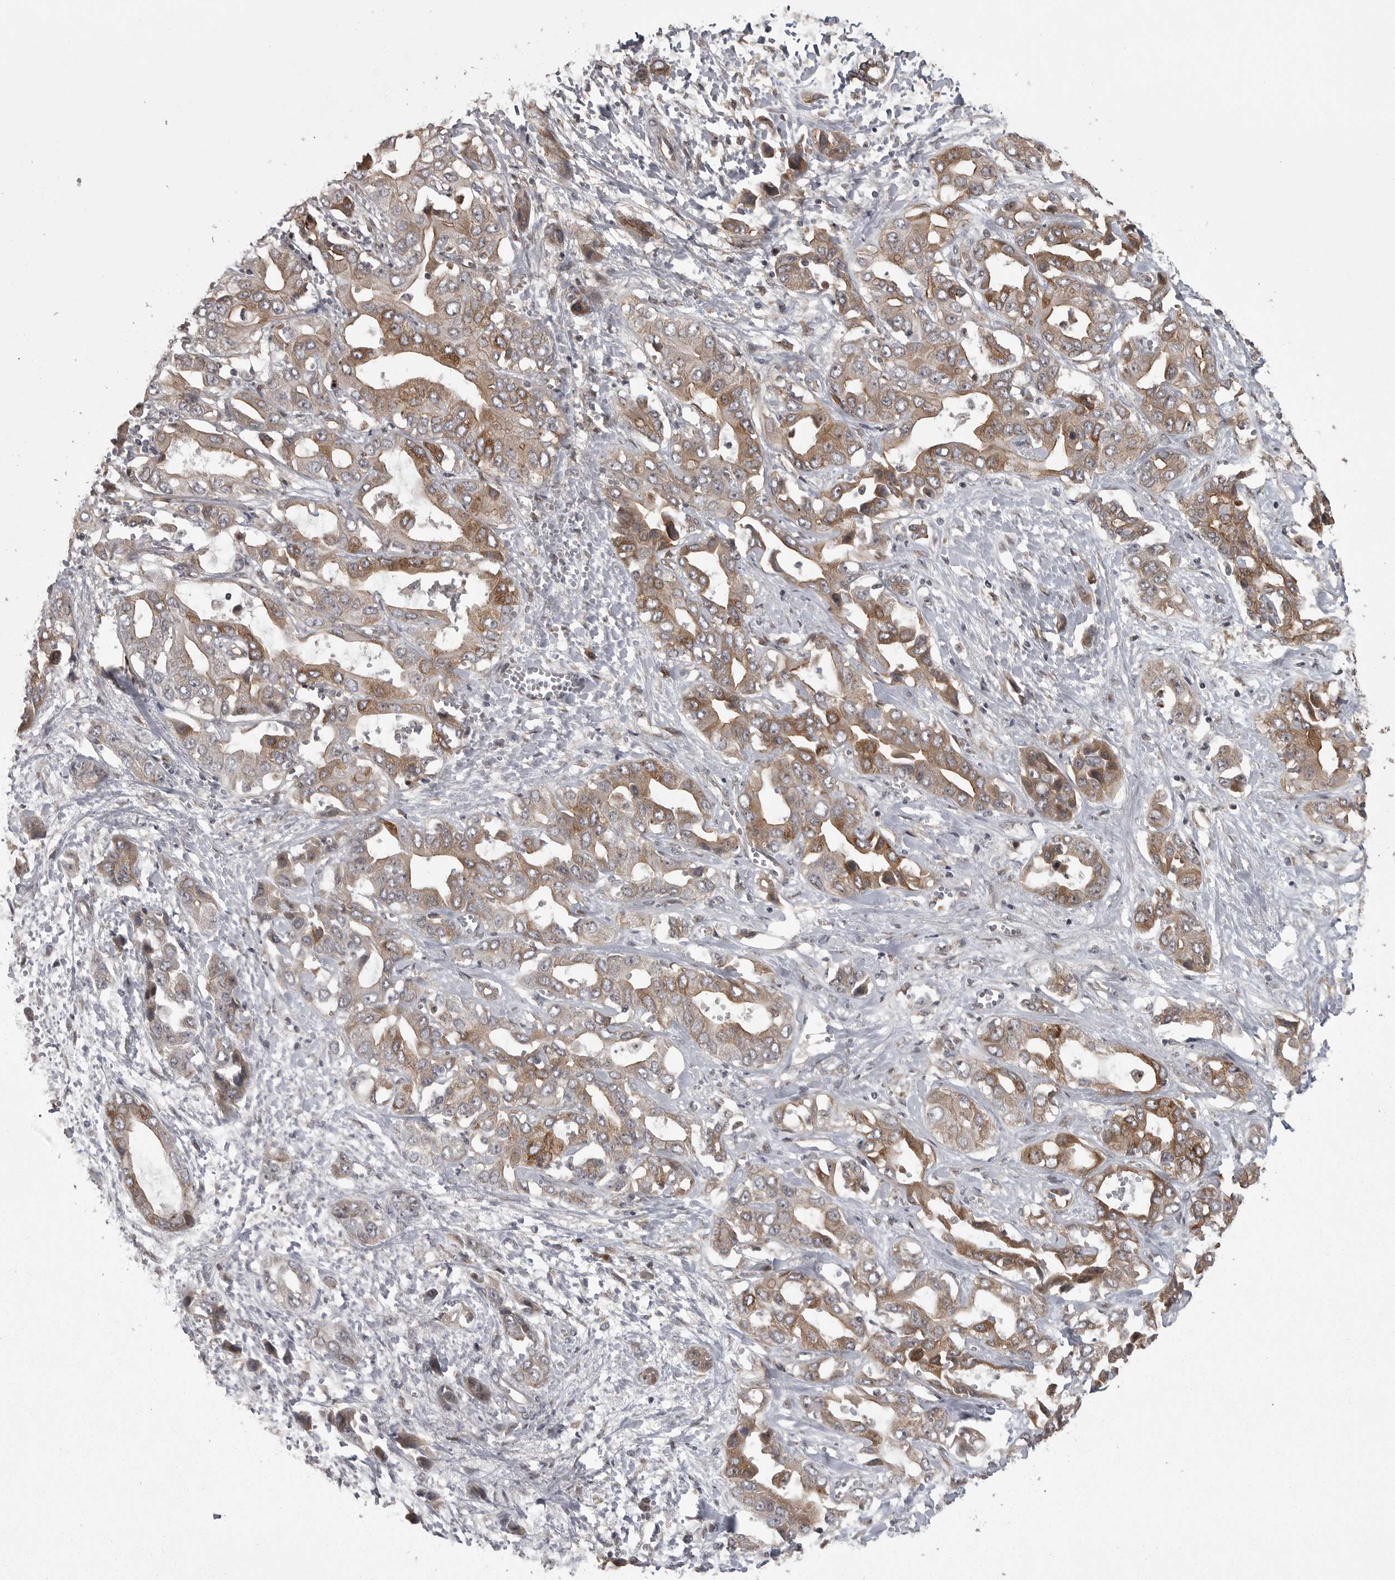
{"staining": {"intensity": "moderate", "quantity": ">75%", "location": "cytoplasmic/membranous"}, "tissue": "liver cancer", "cell_type": "Tumor cells", "image_type": "cancer", "snomed": [{"axis": "morphology", "description": "Cholangiocarcinoma"}, {"axis": "topography", "description": "Liver"}], "caption": "High-power microscopy captured an immunohistochemistry (IHC) image of liver cancer (cholangiocarcinoma), revealing moderate cytoplasmic/membranous expression in approximately >75% of tumor cells.", "gene": "DNAJC8", "patient": {"sex": "female", "age": 52}}